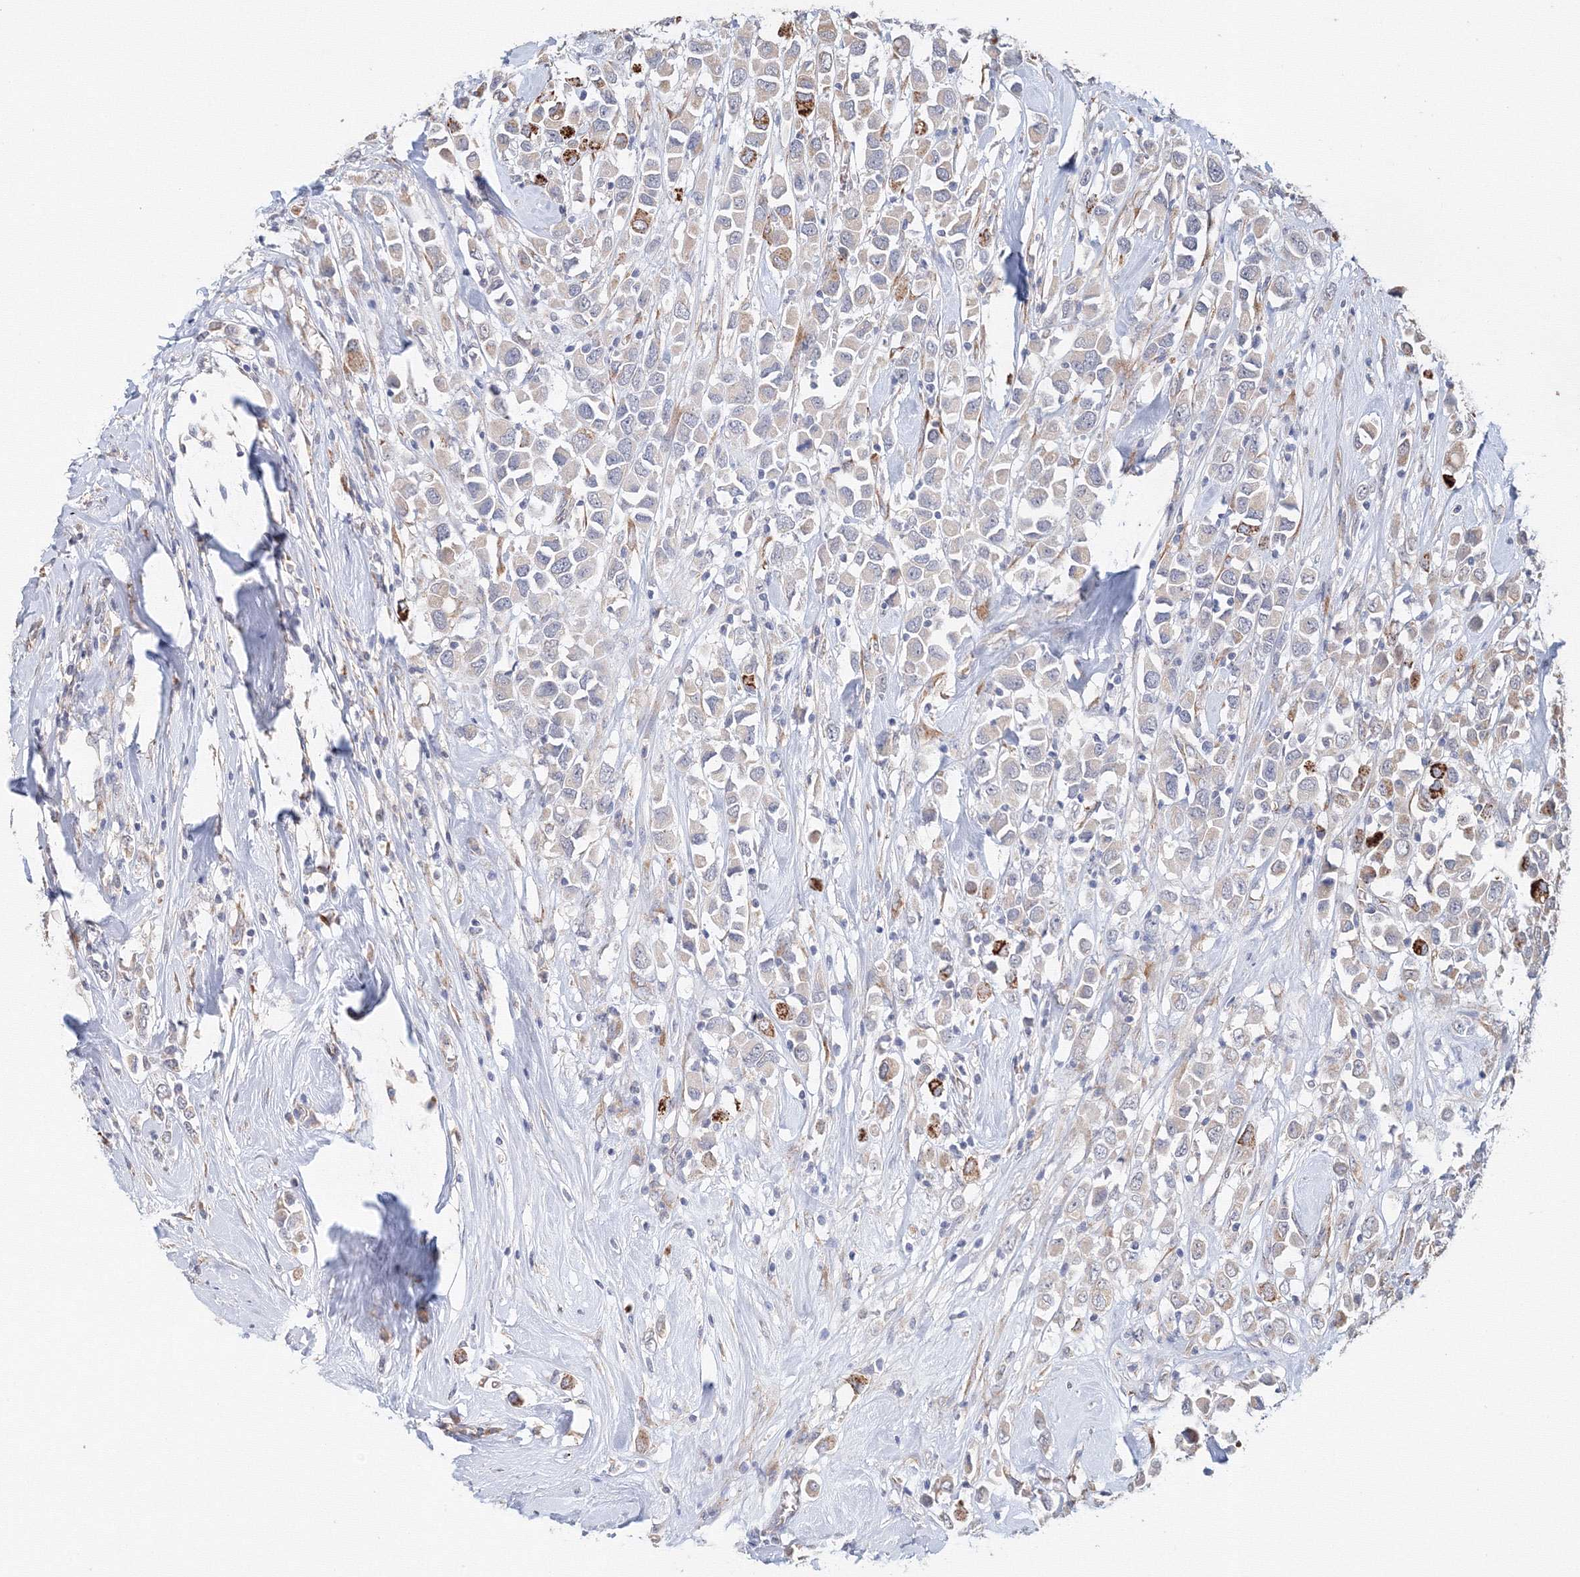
{"staining": {"intensity": "moderate", "quantity": "<25%", "location": "cytoplasmic/membranous"}, "tissue": "breast cancer", "cell_type": "Tumor cells", "image_type": "cancer", "snomed": [{"axis": "morphology", "description": "Duct carcinoma"}, {"axis": "topography", "description": "Breast"}], "caption": "The micrograph shows immunohistochemical staining of breast cancer (intraductal carcinoma). There is moderate cytoplasmic/membranous expression is identified in about <25% of tumor cells.", "gene": "DHRS12", "patient": {"sex": "female", "age": 61}}